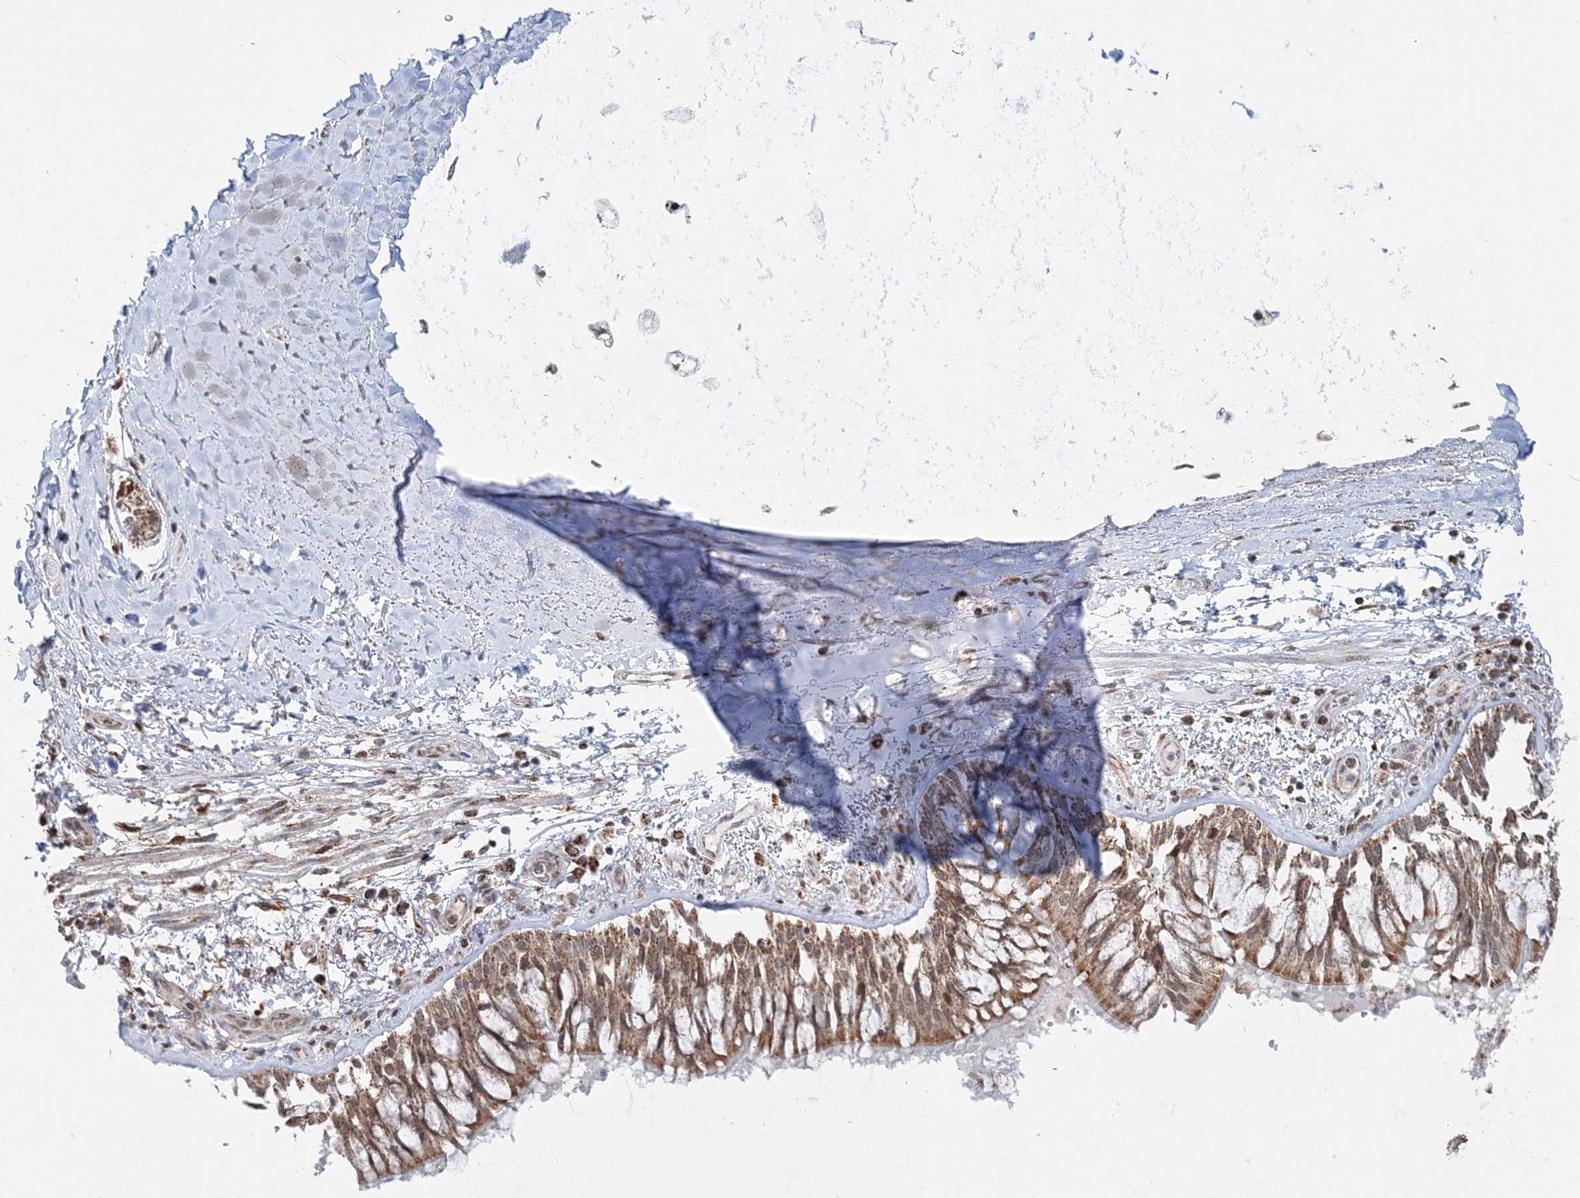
{"staining": {"intensity": "moderate", "quantity": ">75%", "location": "cytoplasmic/membranous"}, "tissue": "adipose tissue", "cell_type": "Adipocytes", "image_type": "normal", "snomed": [{"axis": "morphology", "description": "Normal tissue, NOS"}, {"axis": "topography", "description": "Cartilage tissue"}, {"axis": "topography", "description": "Bronchus"}, {"axis": "topography", "description": "Lung"}, {"axis": "topography", "description": "Peripheral nerve tissue"}], "caption": "High-power microscopy captured an immunohistochemistry histopathology image of normal adipose tissue, revealing moderate cytoplasmic/membranous positivity in approximately >75% of adipocytes.", "gene": "PSMD6", "patient": {"sex": "female", "age": 49}}